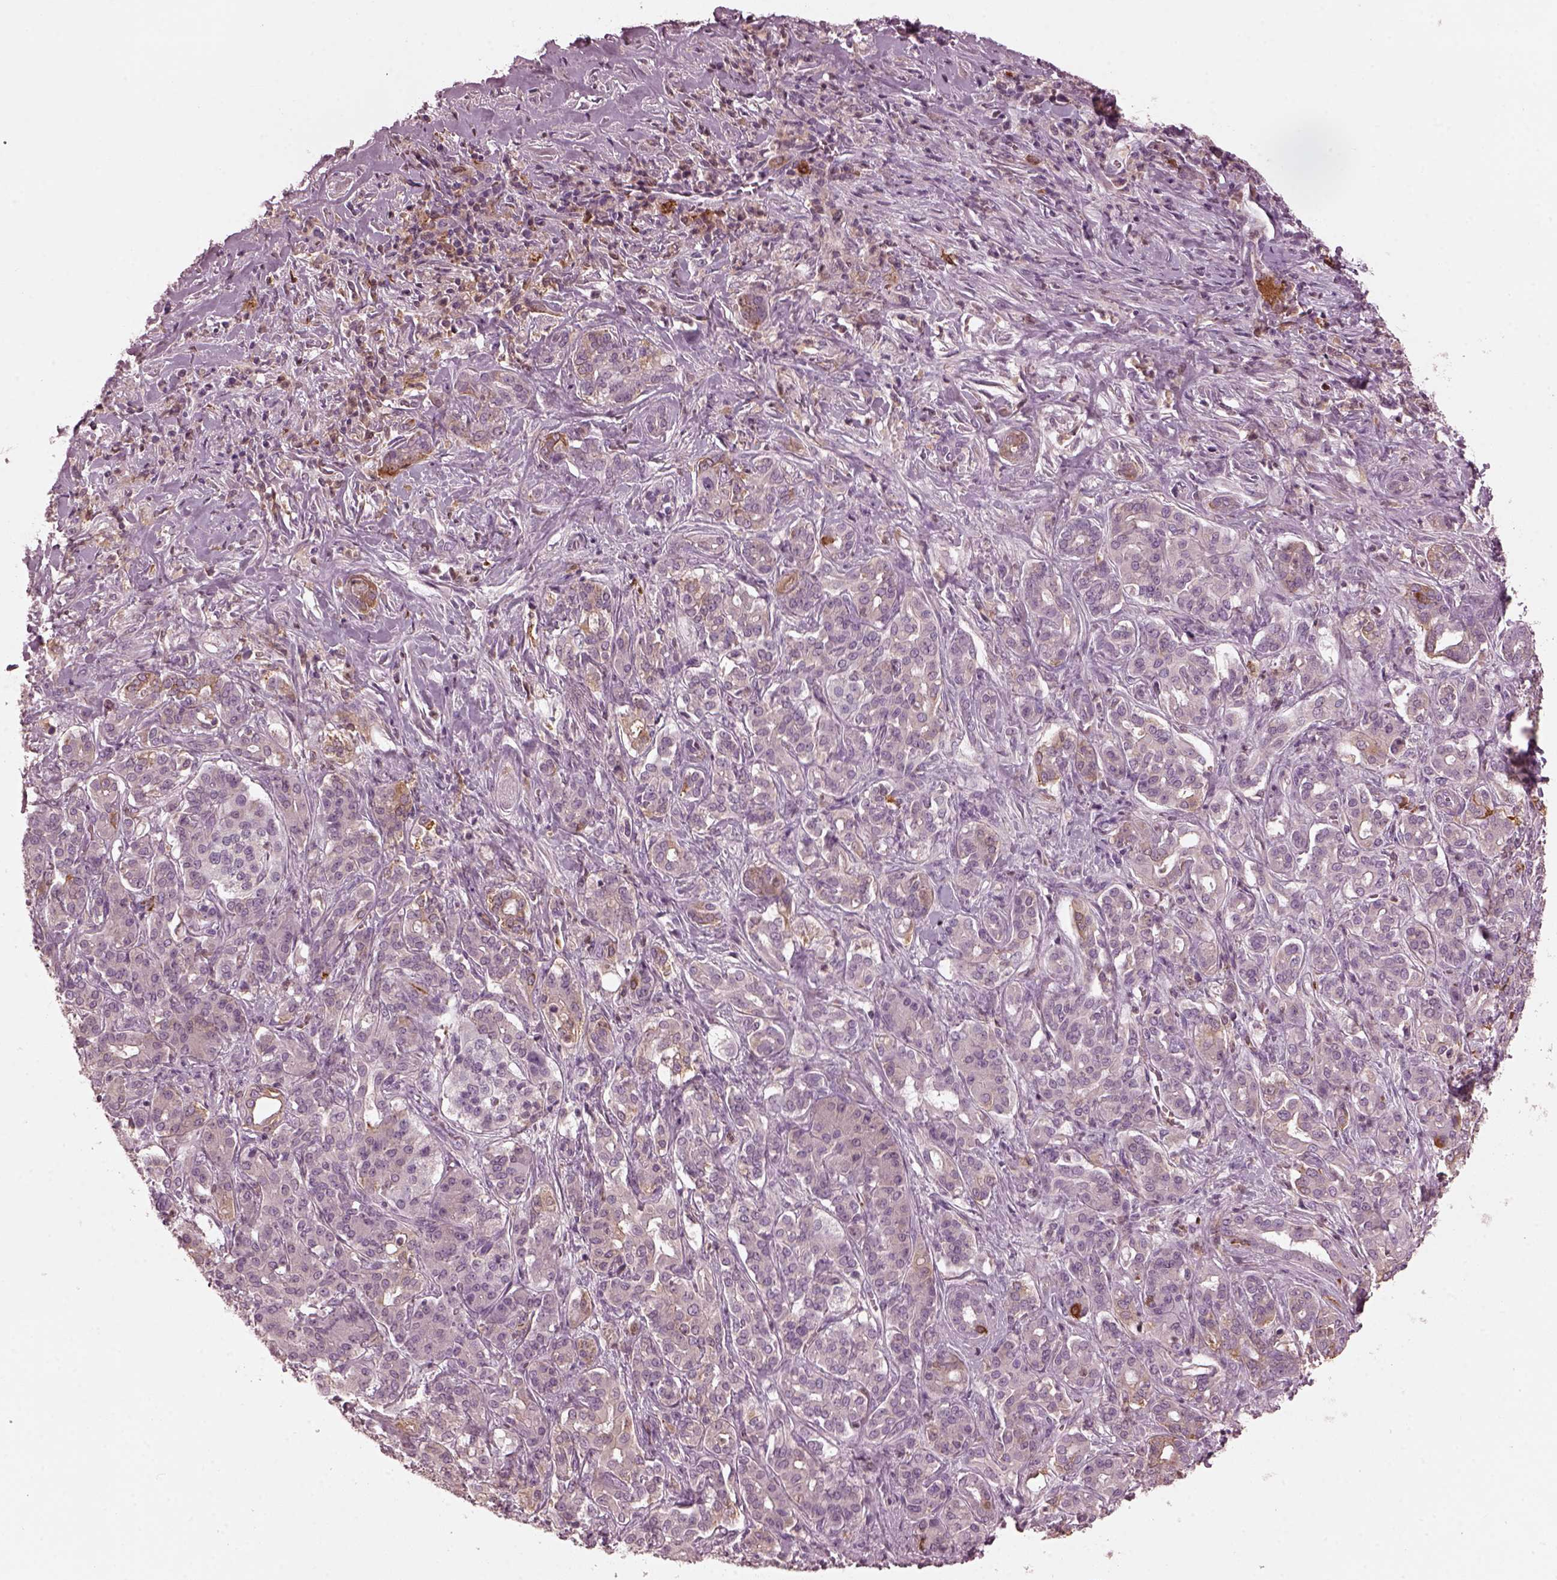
{"staining": {"intensity": "weak", "quantity": "<25%", "location": "cytoplasmic/membranous"}, "tissue": "pancreatic cancer", "cell_type": "Tumor cells", "image_type": "cancer", "snomed": [{"axis": "morphology", "description": "Normal tissue, NOS"}, {"axis": "morphology", "description": "Inflammation, NOS"}, {"axis": "morphology", "description": "Adenocarcinoma, NOS"}, {"axis": "topography", "description": "Pancreas"}], "caption": "Immunohistochemistry of pancreatic adenocarcinoma demonstrates no expression in tumor cells. Brightfield microscopy of immunohistochemistry (IHC) stained with DAB (brown) and hematoxylin (blue), captured at high magnification.", "gene": "PSTPIP2", "patient": {"sex": "male", "age": 57}}